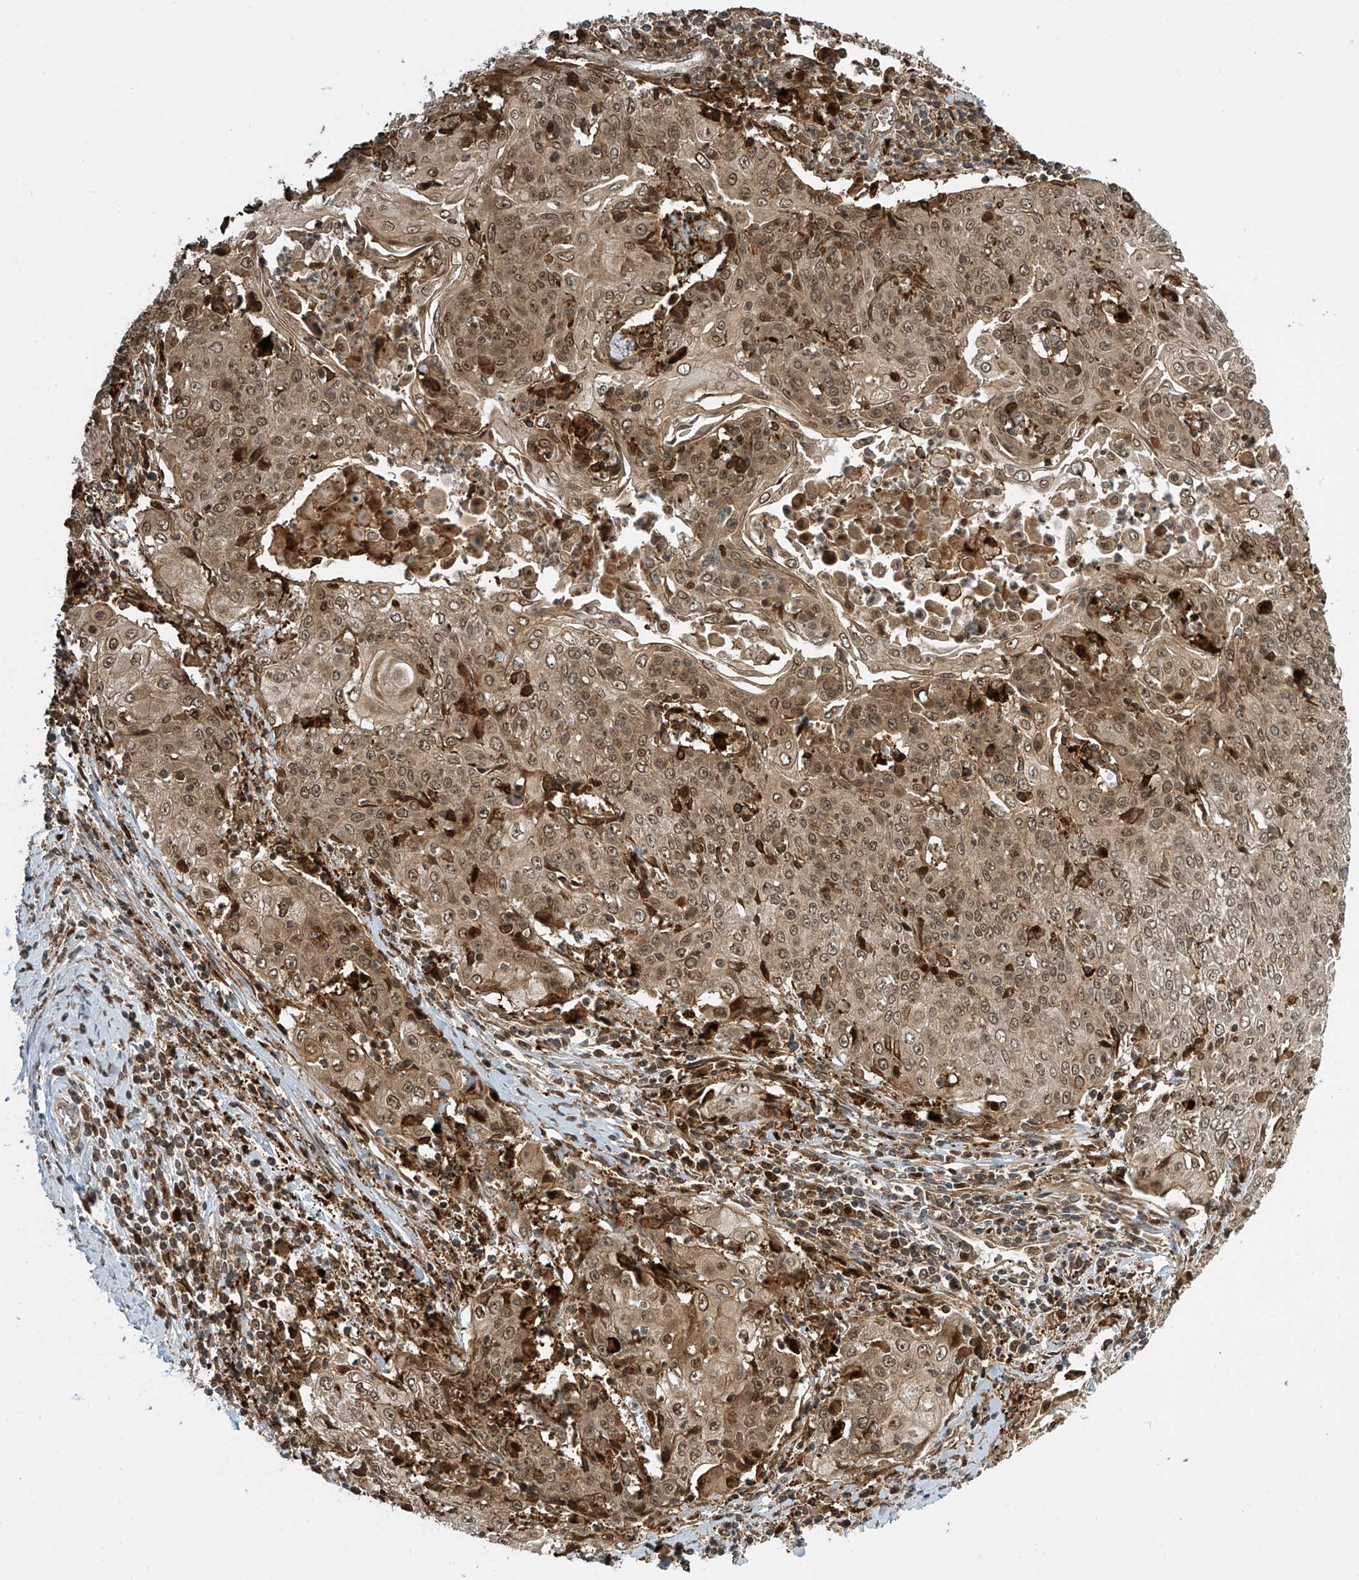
{"staining": {"intensity": "moderate", "quantity": ">75%", "location": "cytoplasmic/membranous,nuclear"}, "tissue": "cervical cancer", "cell_type": "Tumor cells", "image_type": "cancer", "snomed": [{"axis": "morphology", "description": "Squamous cell carcinoma, NOS"}, {"axis": "topography", "description": "Cervix"}], "caption": "Moderate cytoplasmic/membranous and nuclear protein staining is present in about >75% of tumor cells in cervical cancer. The staining was performed using DAB (3,3'-diaminobenzidine), with brown indicating positive protein expression. Nuclei are stained blue with hematoxylin.", "gene": "ATAD2B", "patient": {"sex": "female", "age": 48}}